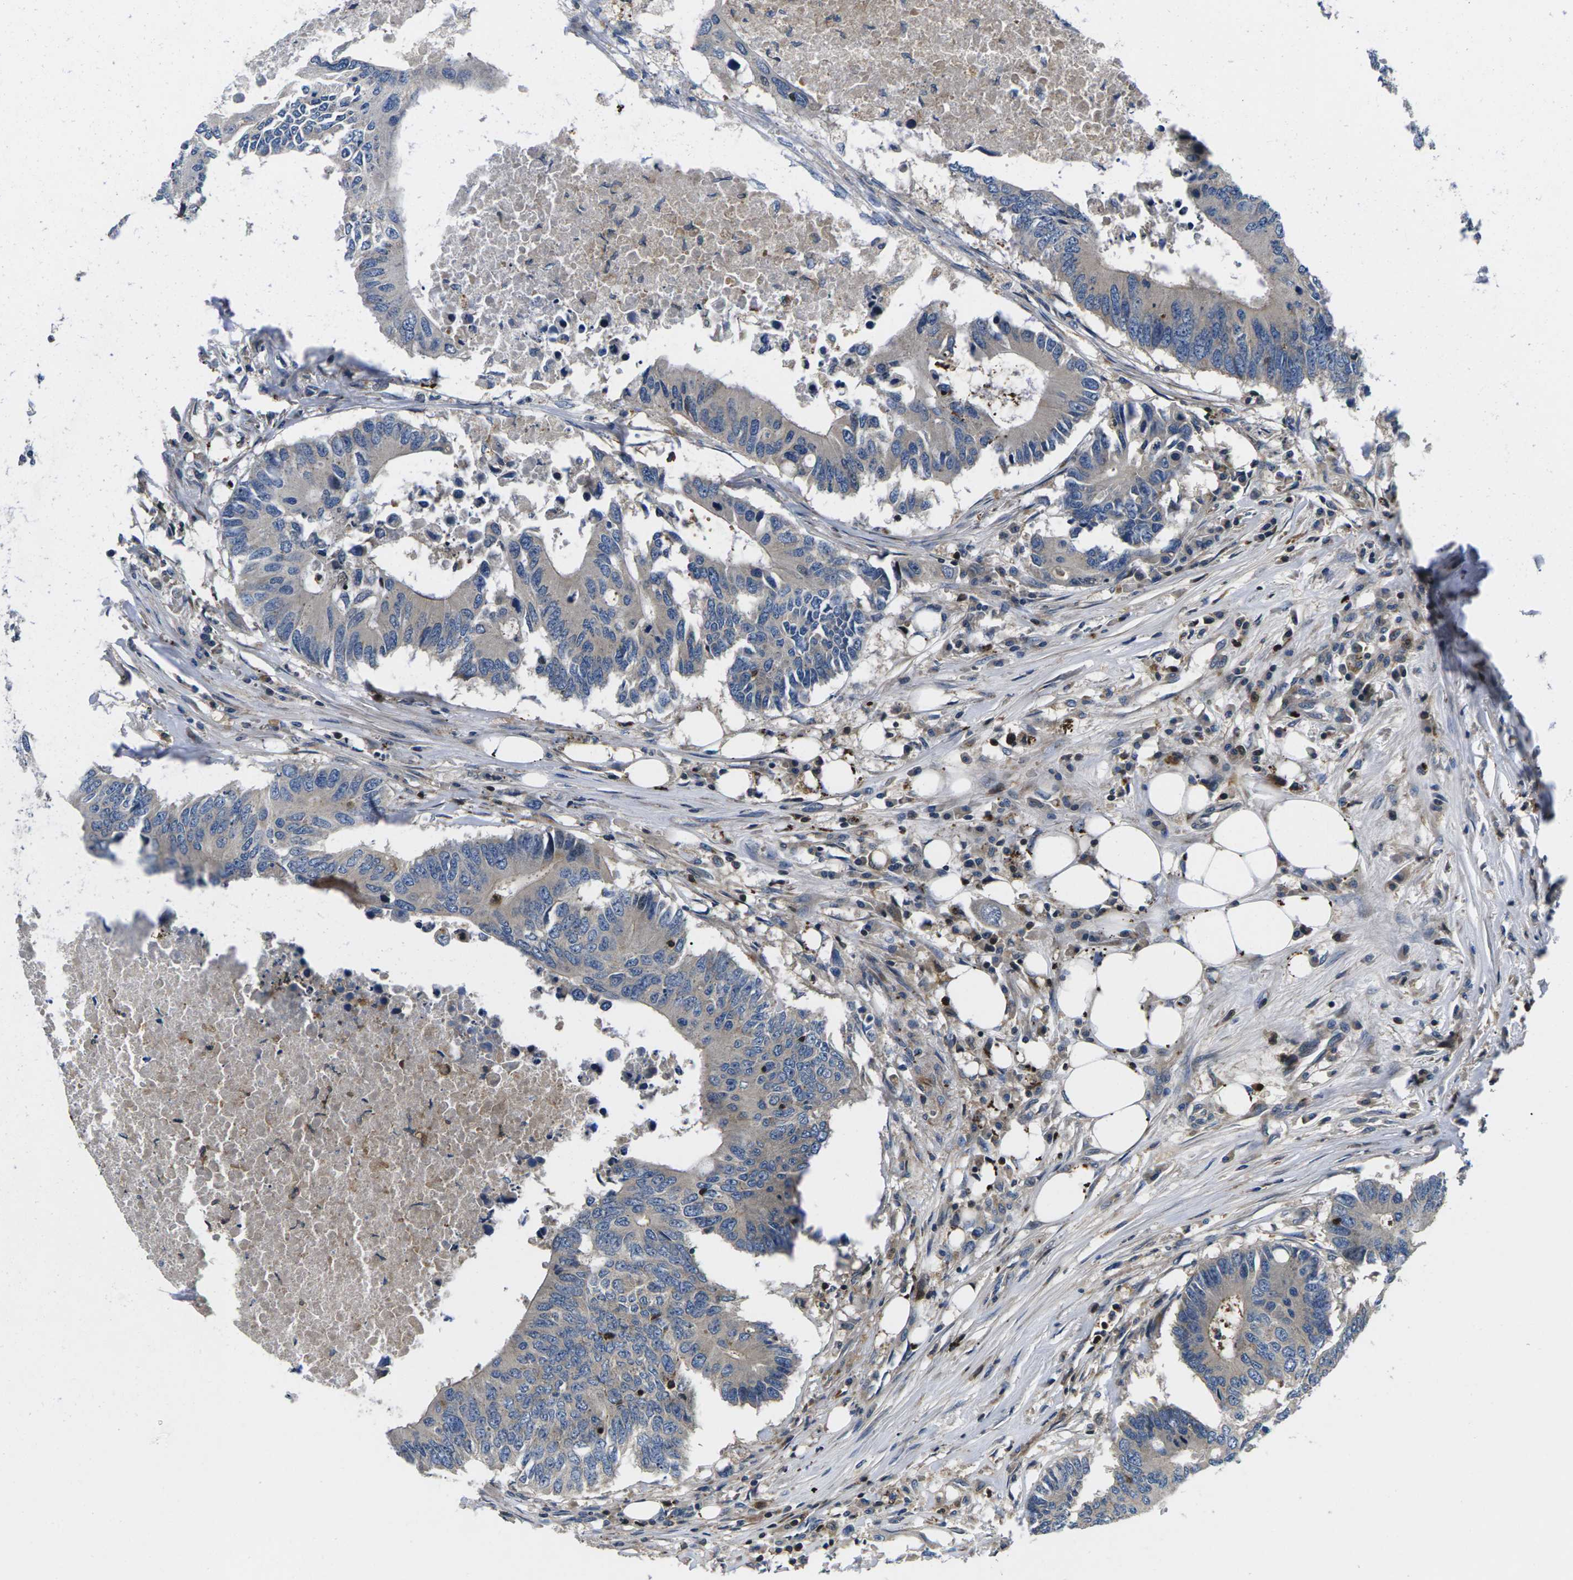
{"staining": {"intensity": "weak", "quantity": ">75%", "location": "cytoplasmic/membranous"}, "tissue": "colorectal cancer", "cell_type": "Tumor cells", "image_type": "cancer", "snomed": [{"axis": "morphology", "description": "Adenocarcinoma, NOS"}, {"axis": "topography", "description": "Colon"}], "caption": "Colorectal cancer (adenocarcinoma) stained for a protein (brown) shows weak cytoplasmic/membranous positive expression in about >75% of tumor cells.", "gene": "PLCE1", "patient": {"sex": "male", "age": 71}}